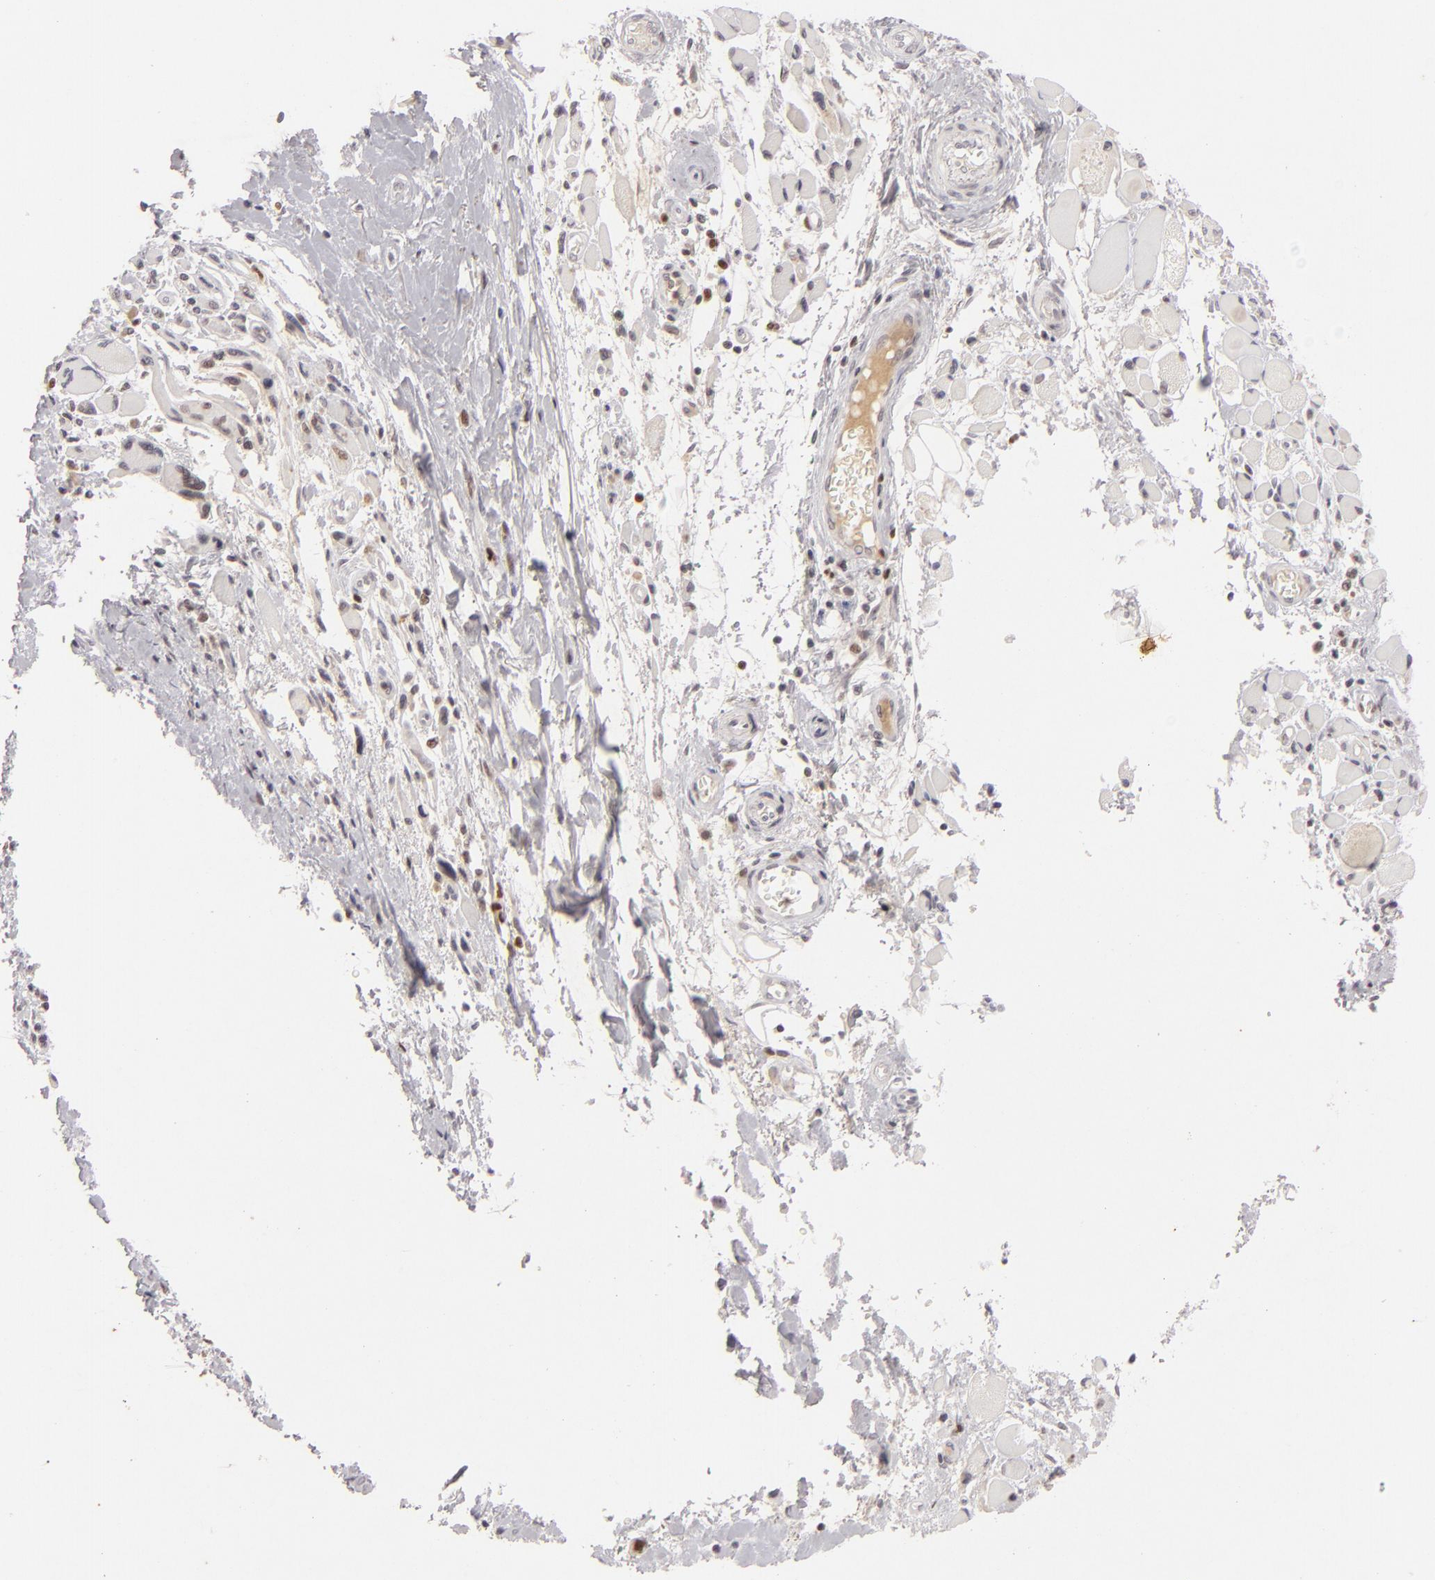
{"staining": {"intensity": "strong", "quantity": ">75%", "location": "nuclear"}, "tissue": "melanoma", "cell_type": "Tumor cells", "image_type": "cancer", "snomed": [{"axis": "morphology", "description": "Malignant melanoma, NOS"}, {"axis": "topography", "description": "Skin"}], "caption": "Brown immunohistochemical staining in malignant melanoma exhibits strong nuclear staining in about >75% of tumor cells.", "gene": "FEN1", "patient": {"sex": "male", "age": 91}}